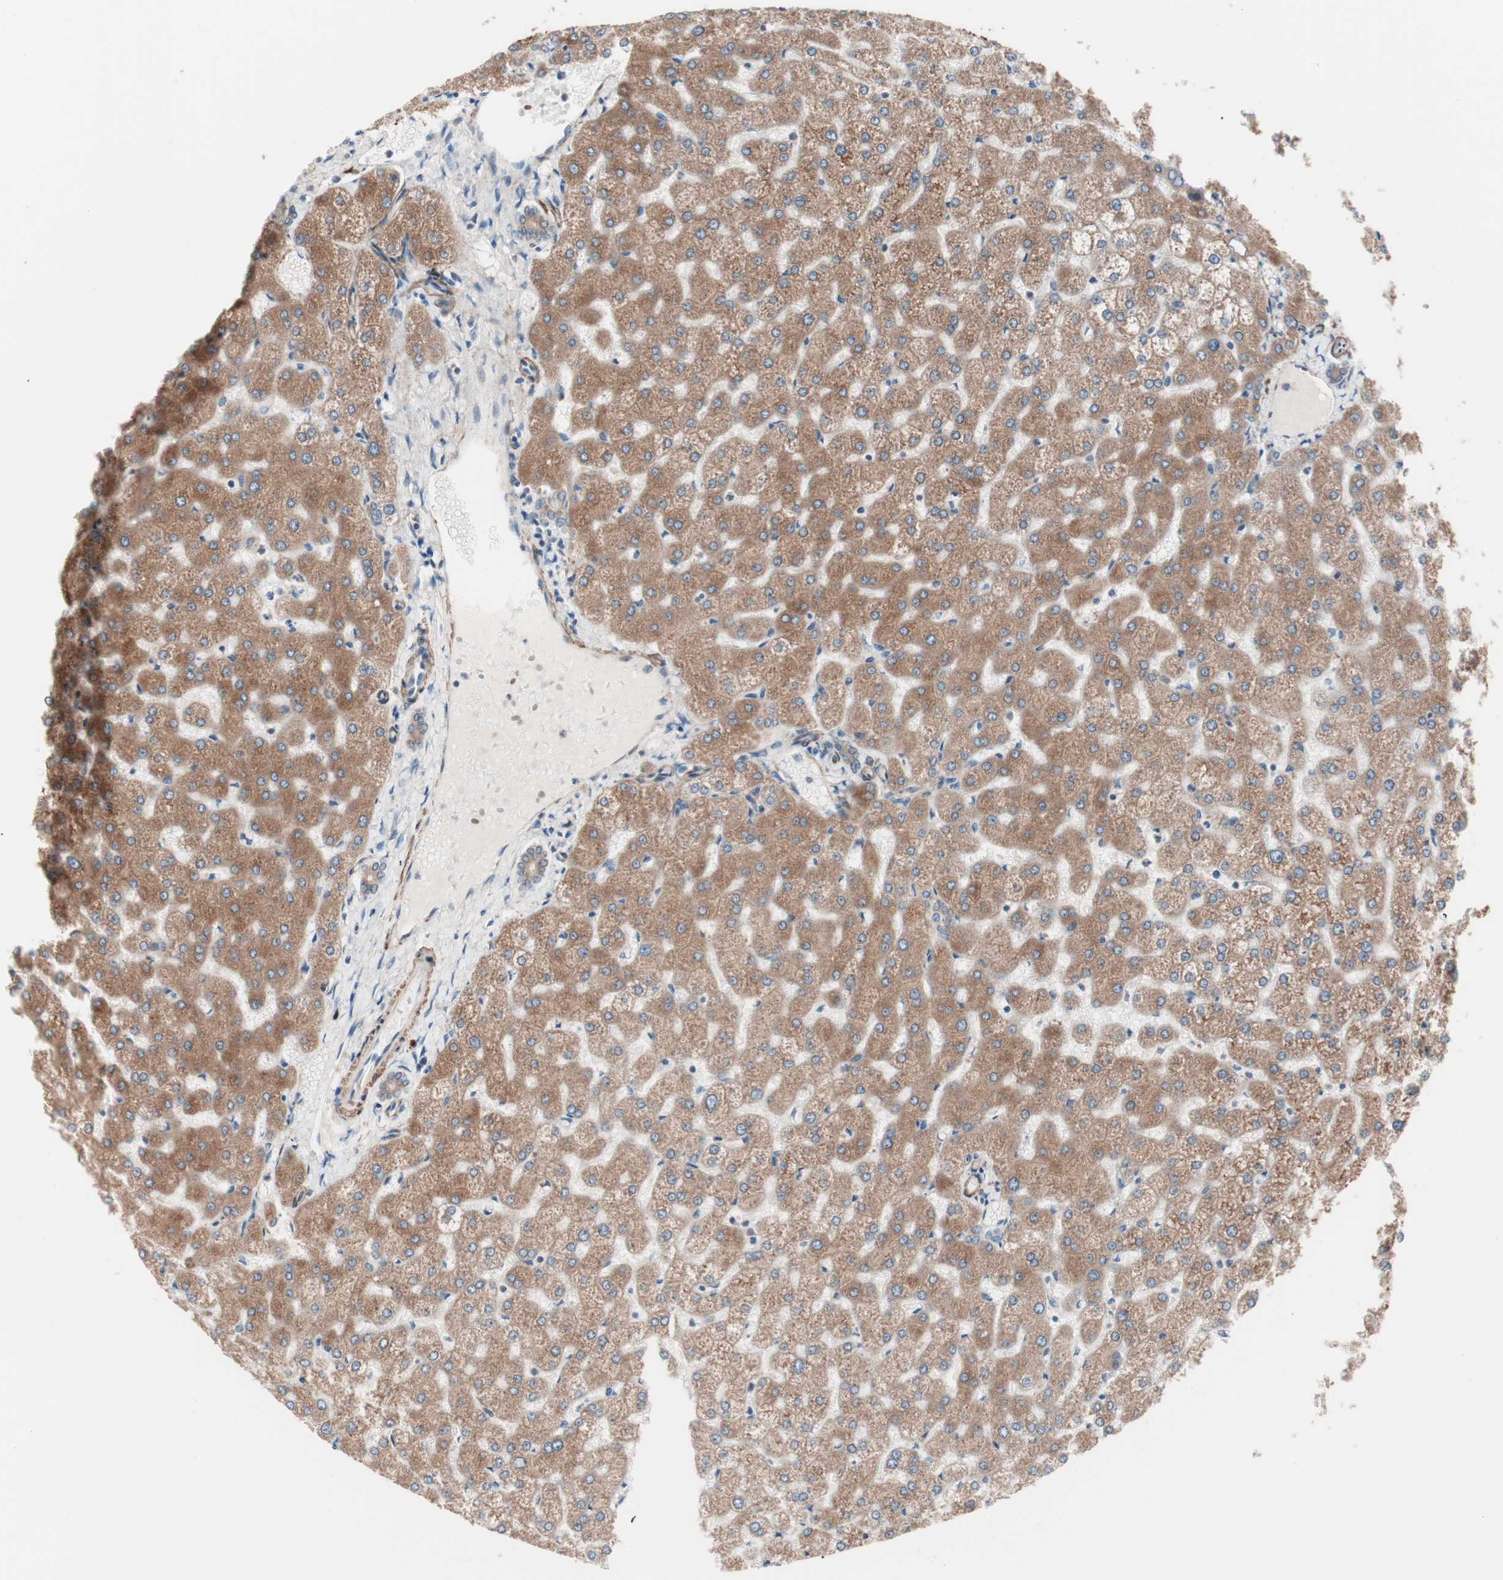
{"staining": {"intensity": "moderate", "quantity": ">75%", "location": "cytoplasmic/membranous"}, "tissue": "liver", "cell_type": "Cholangiocytes", "image_type": "normal", "snomed": [{"axis": "morphology", "description": "Normal tissue, NOS"}, {"axis": "topography", "description": "Liver"}], "caption": "Immunohistochemical staining of benign liver exhibits moderate cytoplasmic/membranous protein staining in about >75% of cholangiocytes. The staining was performed using DAB (3,3'-diaminobenzidine) to visualize the protein expression in brown, while the nuclei were stained in blue with hematoxylin (Magnification: 20x).", "gene": "ALG5", "patient": {"sex": "female", "age": 32}}